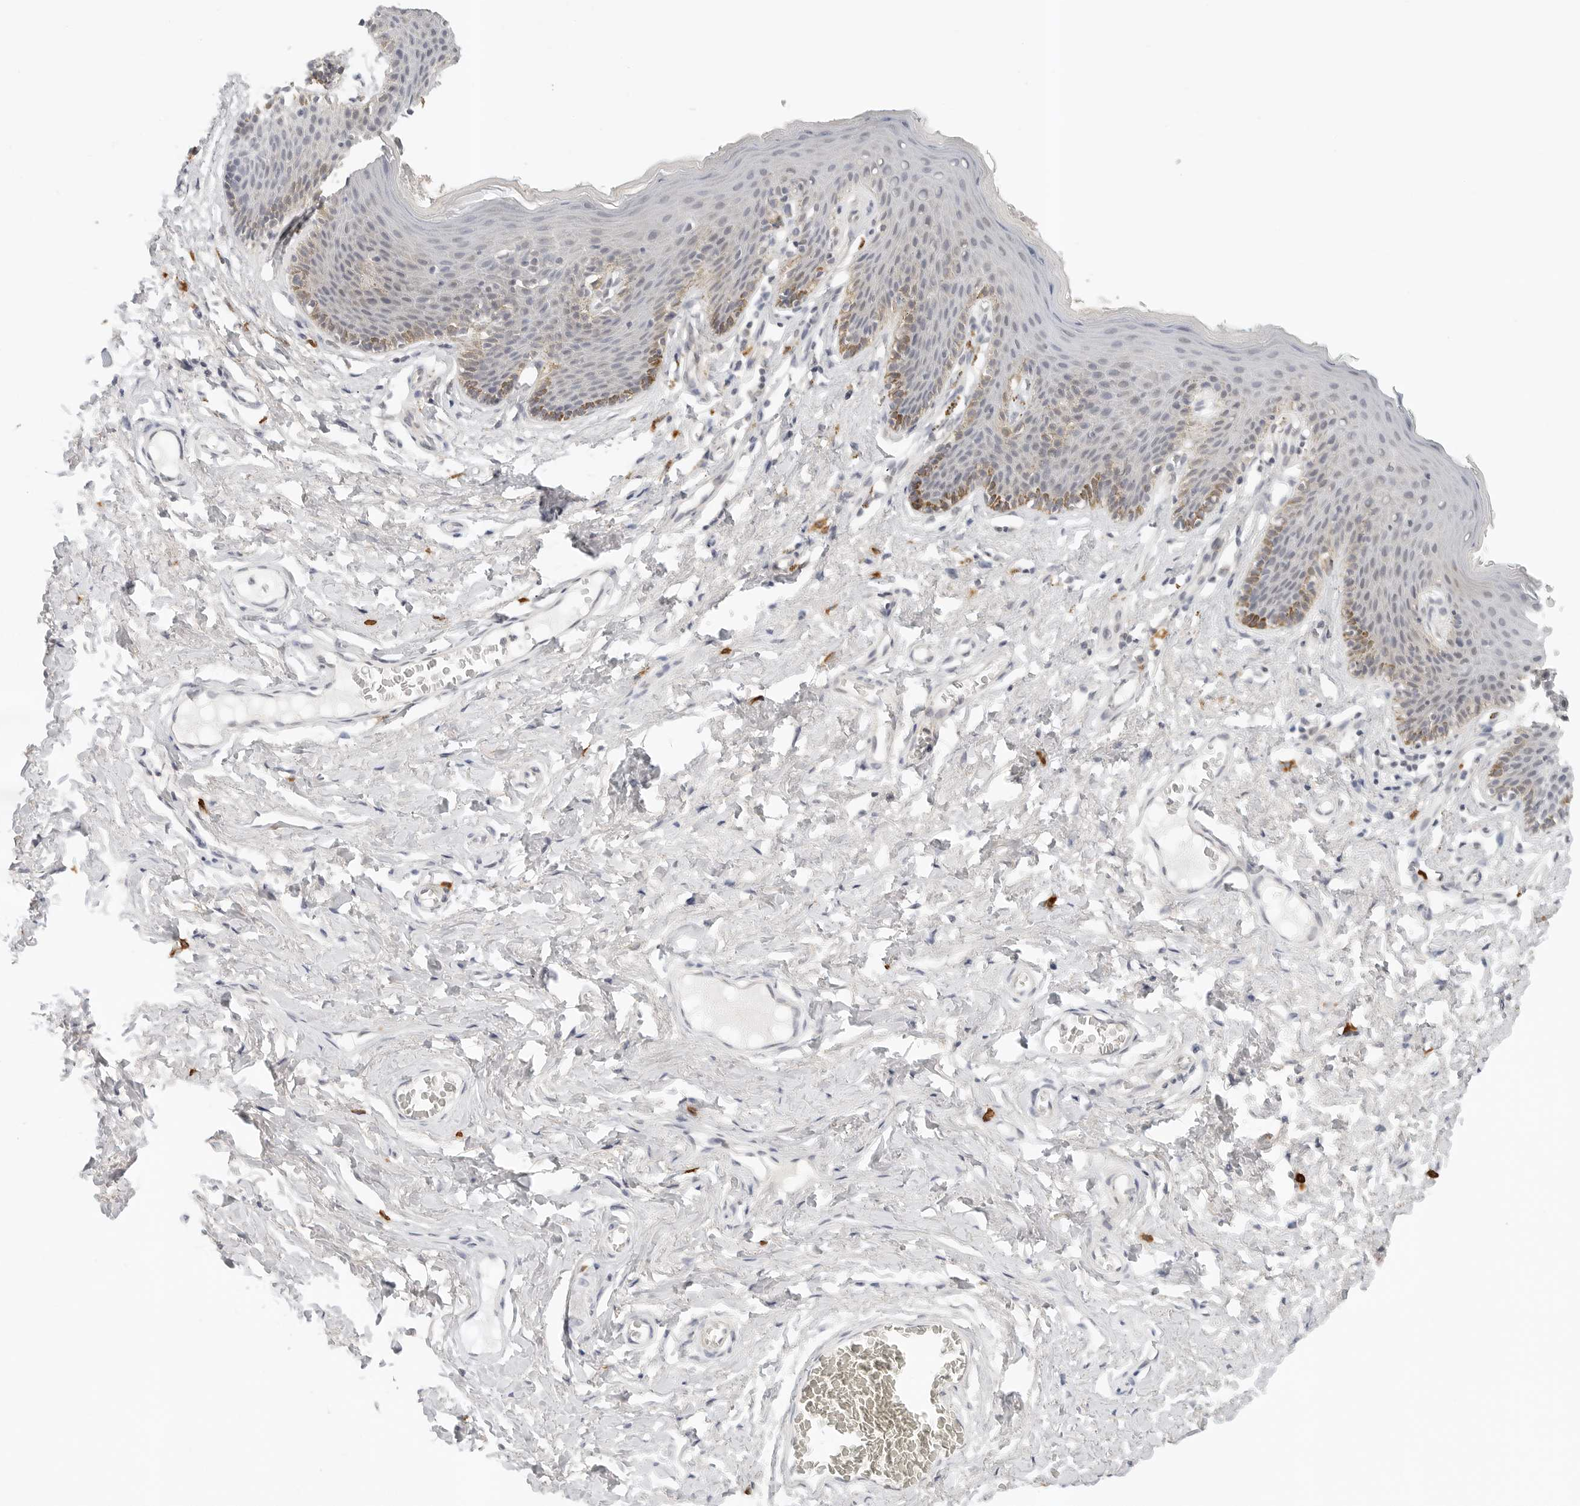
{"staining": {"intensity": "moderate", "quantity": "<25%", "location": "cytoplasmic/membranous"}, "tissue": "skin", "cell_type": "Epidermal cells", "image_type": "normal", "snomed": [{"axis": "morphology", "description": "Normal tissue, NOS"}, {"axis": "topography", "description": "Vulva"}], "caption": "Protein staining demonstrates moderate cytoplasmic/membranous positivity in approximately <25% of epidermal cells in normal skin. The staining was performed using DAB (3,3'-diaminobenzidine) to visualize the protein expression in brown, while the nuclei were stained in blue with hematoxylin (Magnification: 20x).", "gene": "IL24", "patient": {"sex": "female", "age": 66}}